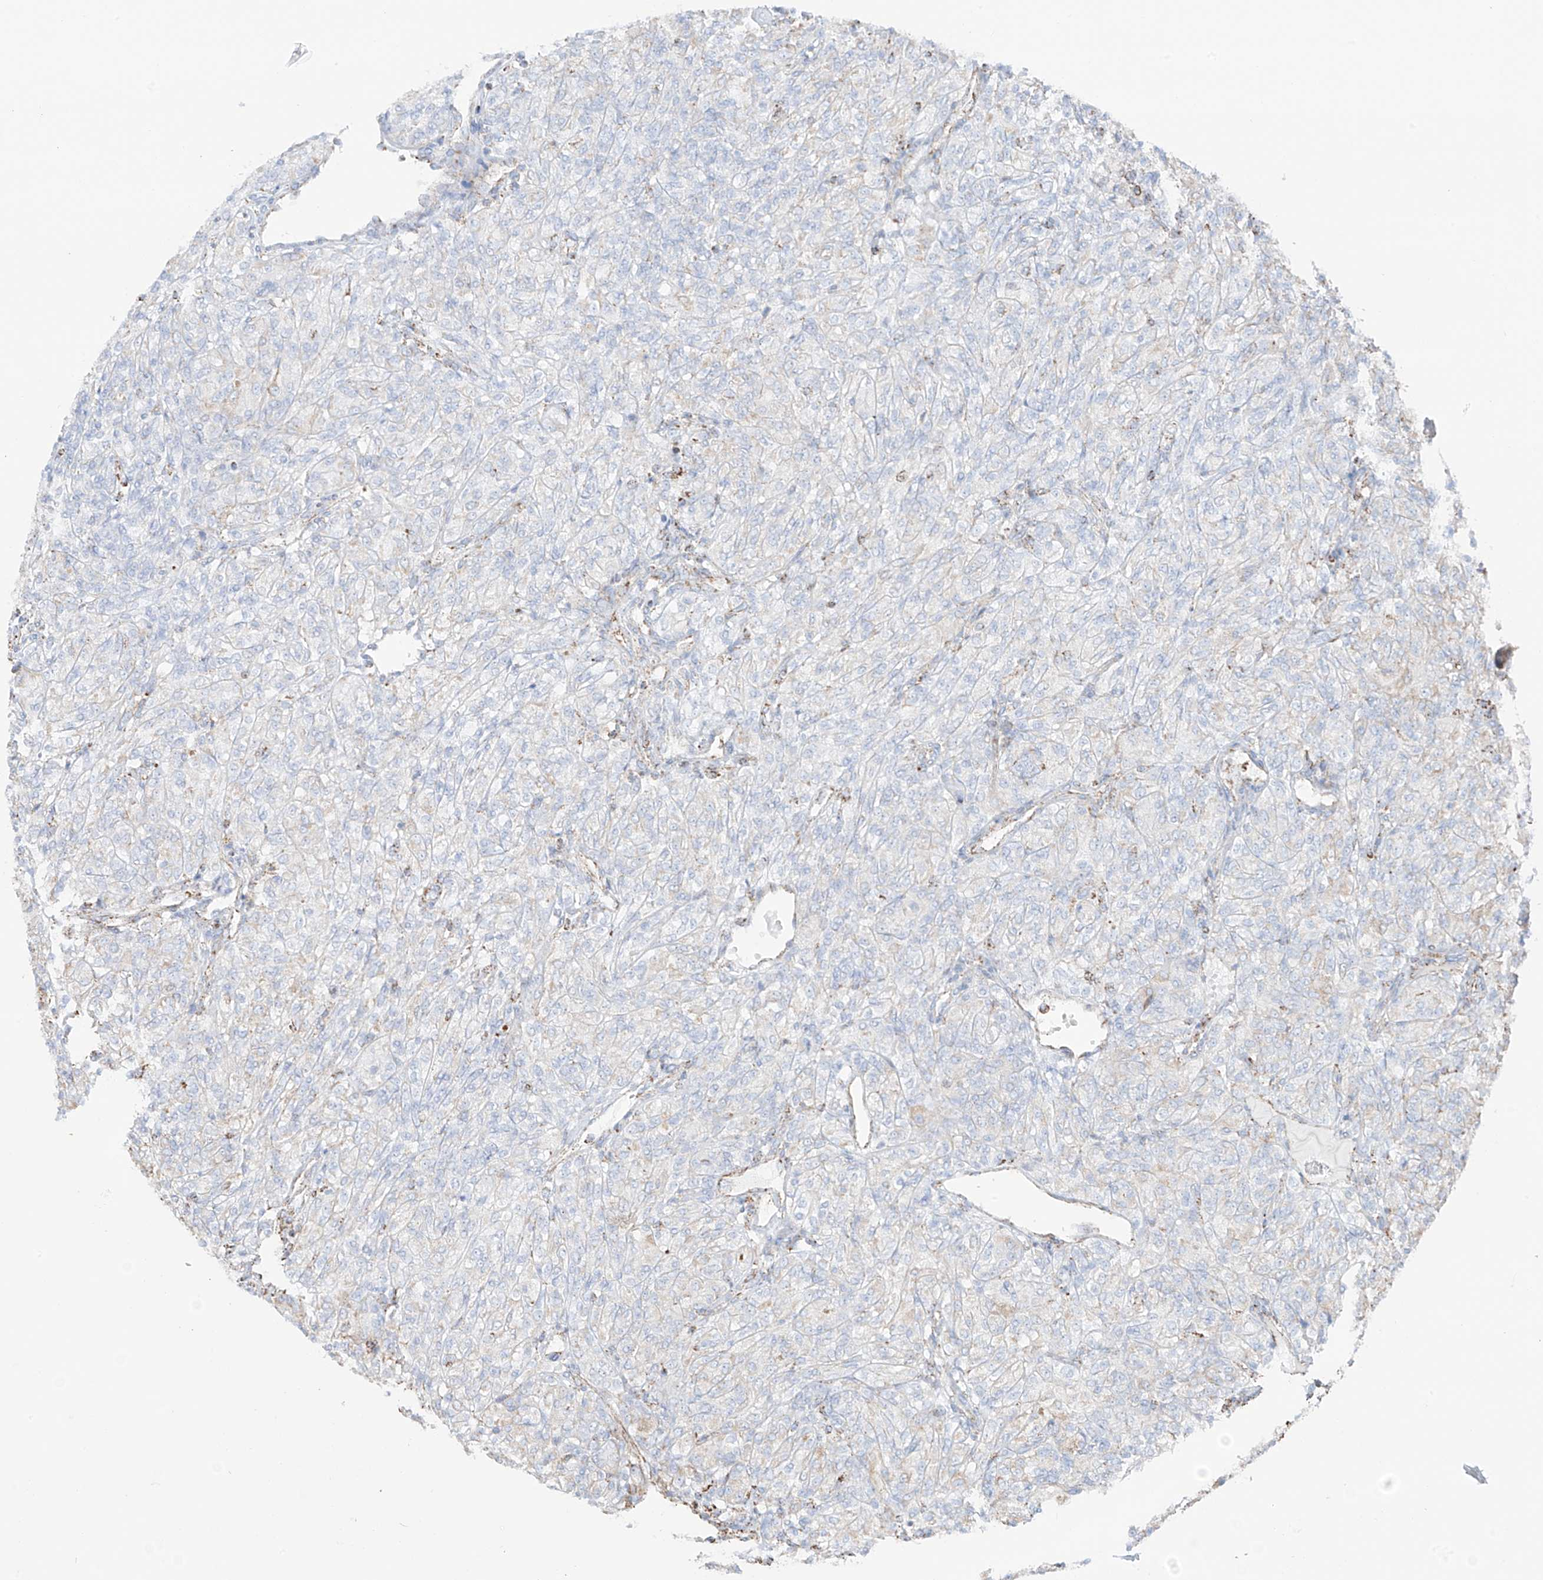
{"staining": {"intensity": "negative", "quantity": "none", "location": "none"}, "tissue": "renal cancer", "cell_type": "Tumor cells", "image_type": "cancer", "snomed": [{"axis": "morphology", "description": "Adenocarcinoma, NOS"}, {"axis": "topography", "description": "Kidney"}], "caption": "This image is of renal cancer stained with IHC to label a protein in brown with the nuclei are counter-stained blue. There is no expression in tumor cells.", "gene": "XKR3", "patient": {"sex": "male", "age": 77}}